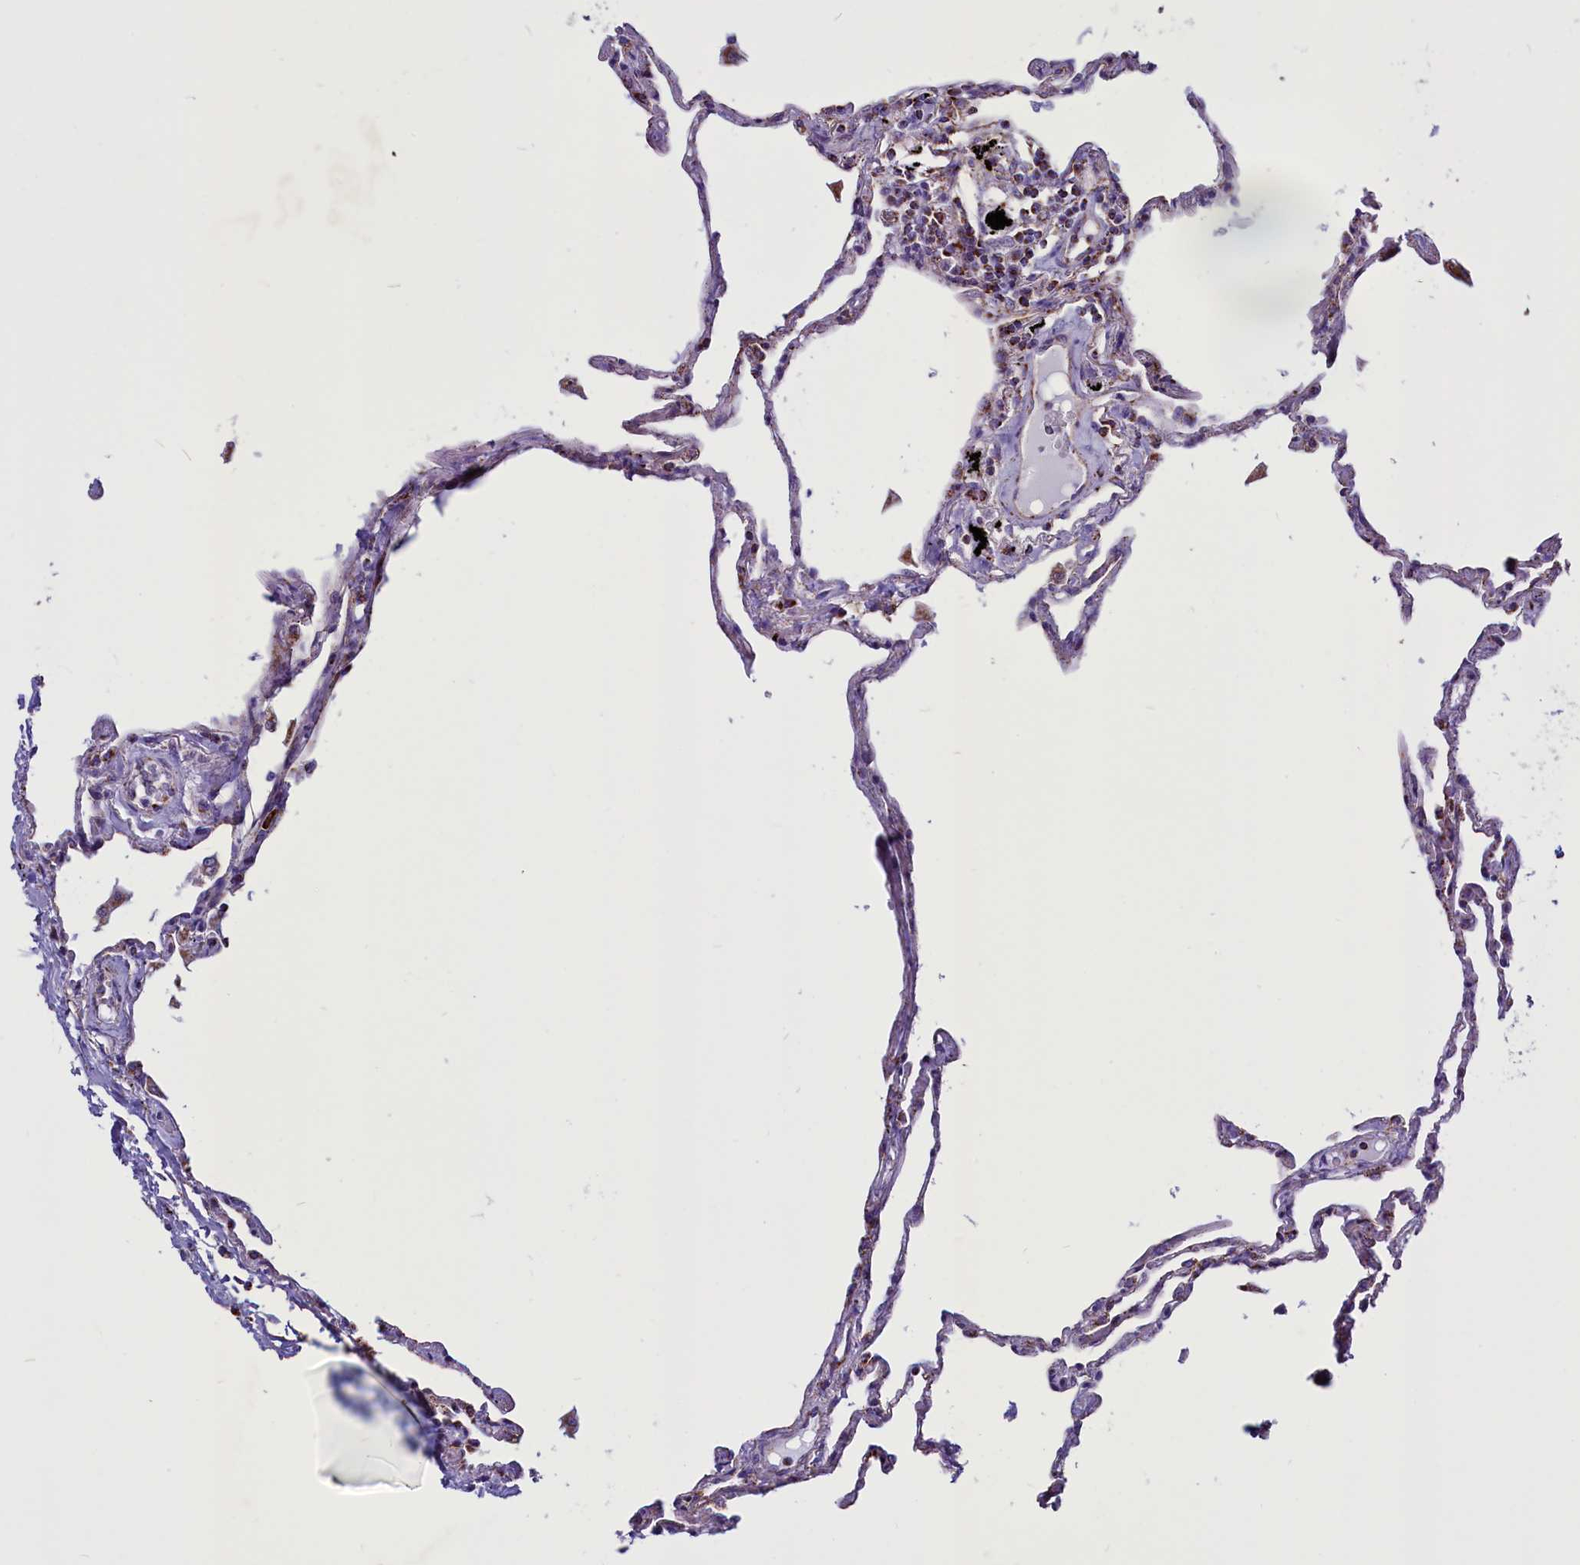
{"staining": {"intensity": "weak", "quantity": "<25%", "location": "cytoplasmic/membranous"}, "tissue": "lung", "cell_type": "Alveolar cells", "image_type": "normal", "snomed": [{"axis": "morphology", "description": "Normal tissue, NOS"}, {"axis": "topography", "description": "Lung"}], "caption": "The photomicrograph demonstrates no significant positivity in alveolar cells of lung. Brightfield microscopy of immunohistochemistry stained with DAB (3,3'-diaminobenzidine) (brown) and hematoxylin (blue), captured at high magnification.", "gene": "ICA1L", "patient": {"sex": "female", "age": 67}}